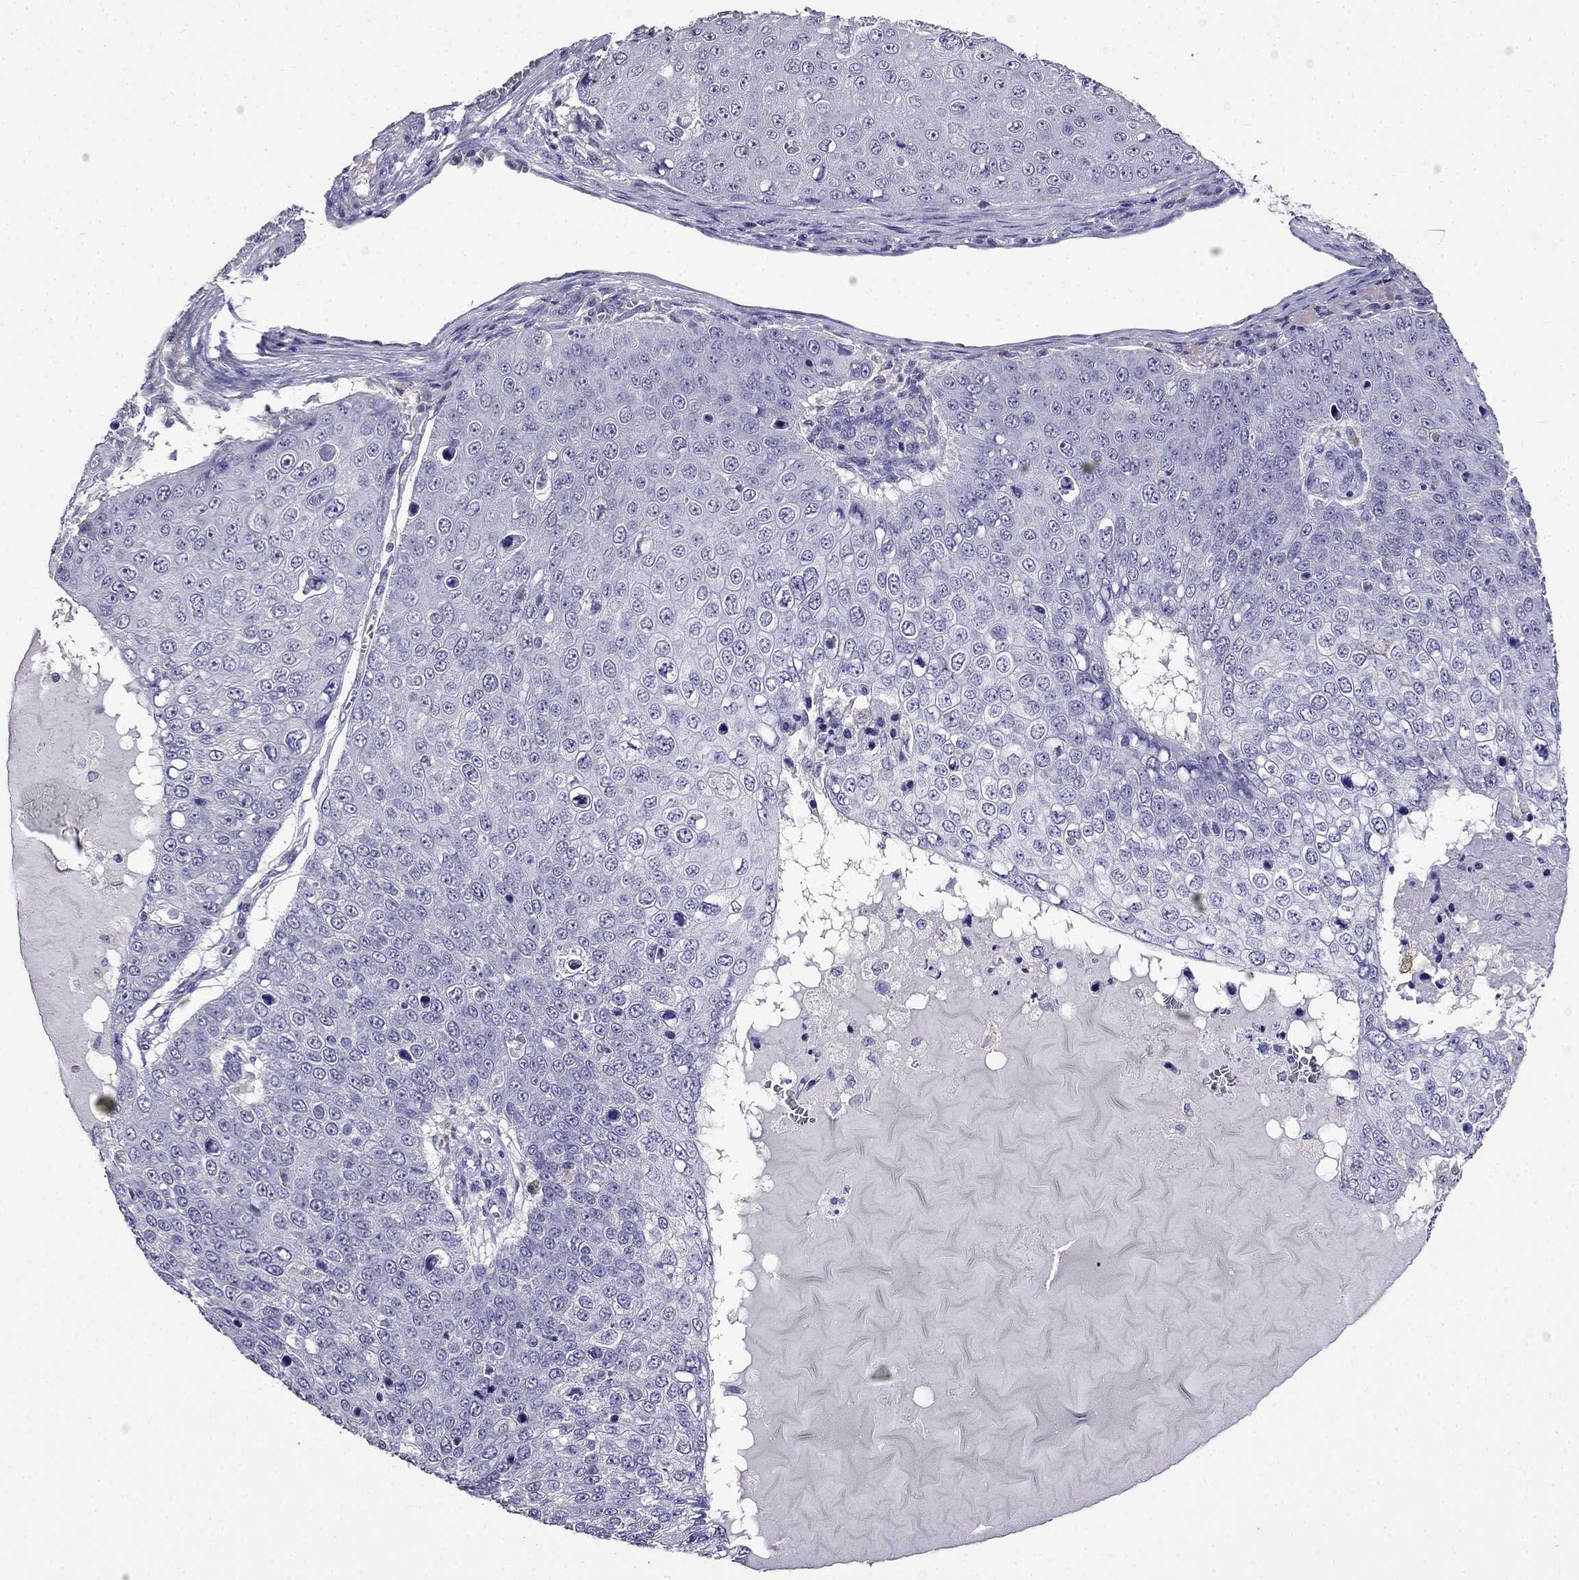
{"staining": {"intensity": "negative", "quantity": "none", "location": "none"}, "tissue": "skin cancer", "cell_type": "Tumor cells", "image_type": "cancer", "snomed": [{"axis": "morphology", "description": "Squamous cell carcinoma, NOS"}, {"axis": "topography", "description": "Skin"}], "caption": "Immunohistochemical staining of skin squamous cell carcinoma shows no significant positivity in tumor cells. The staining is performed using DAB (3,3'-diaminobenzidine) brown chromogen with nuclei counter-stained in using hematoxylin.", "gene": "AQP9", "patient": {"sex": "male", "age": 71}}